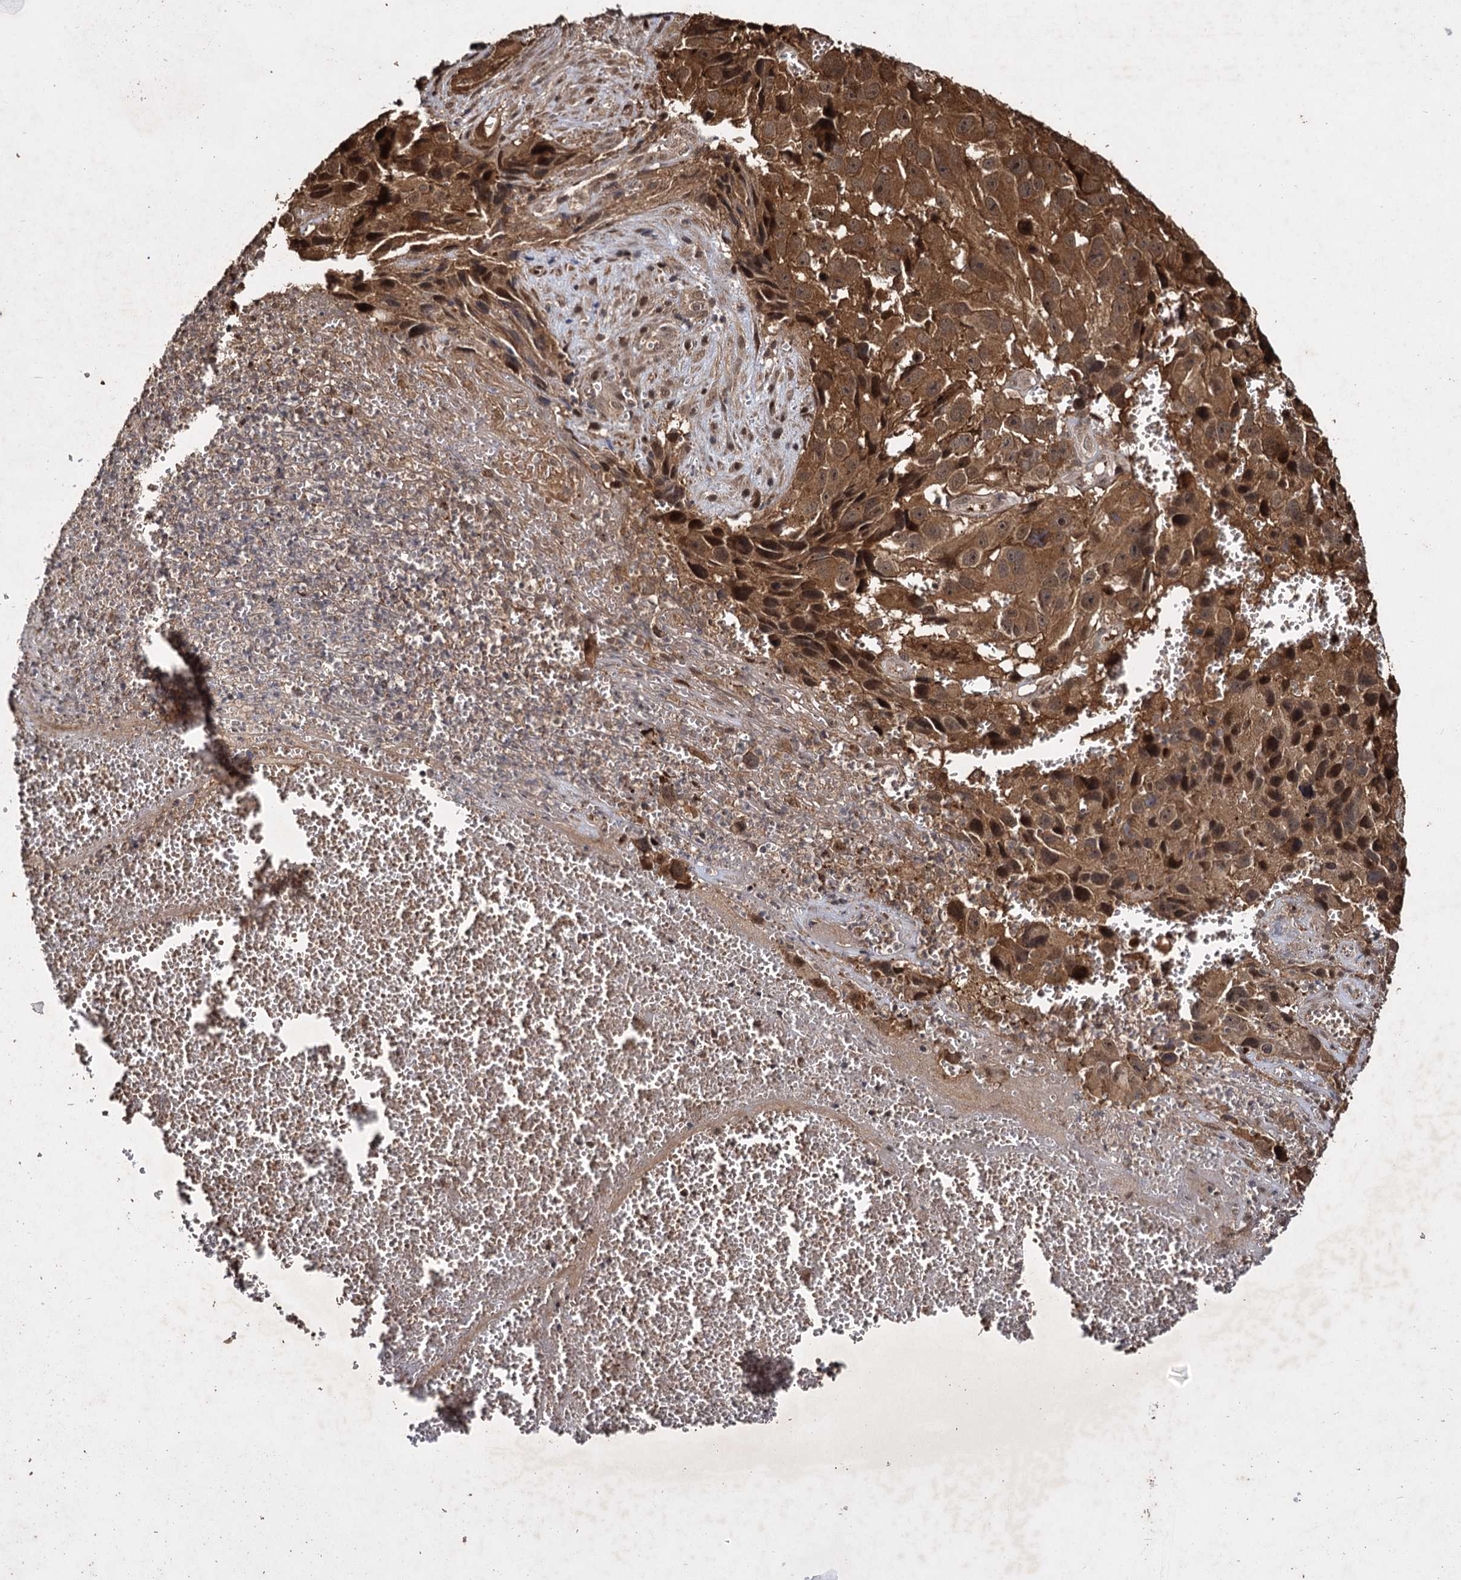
{"staining": {"intensity": "strong", "quantity": ">75%", "location": "cytoplasmic/membranous"}, "tissue": "melanoma", "cell_type": "Tumor cells", "image_type": "cancer", "snomed": [{"axis": "morphology", "description": "Malignant melanoma, NOS"}, {"axis": "topography", "description": "Skin"}], "caption": "Human melanoma stained with a protein marker exhibits strong staining in tumor cells.", "gene": "SLC46A3", "patient": {"sex": "male", "age": 84}}